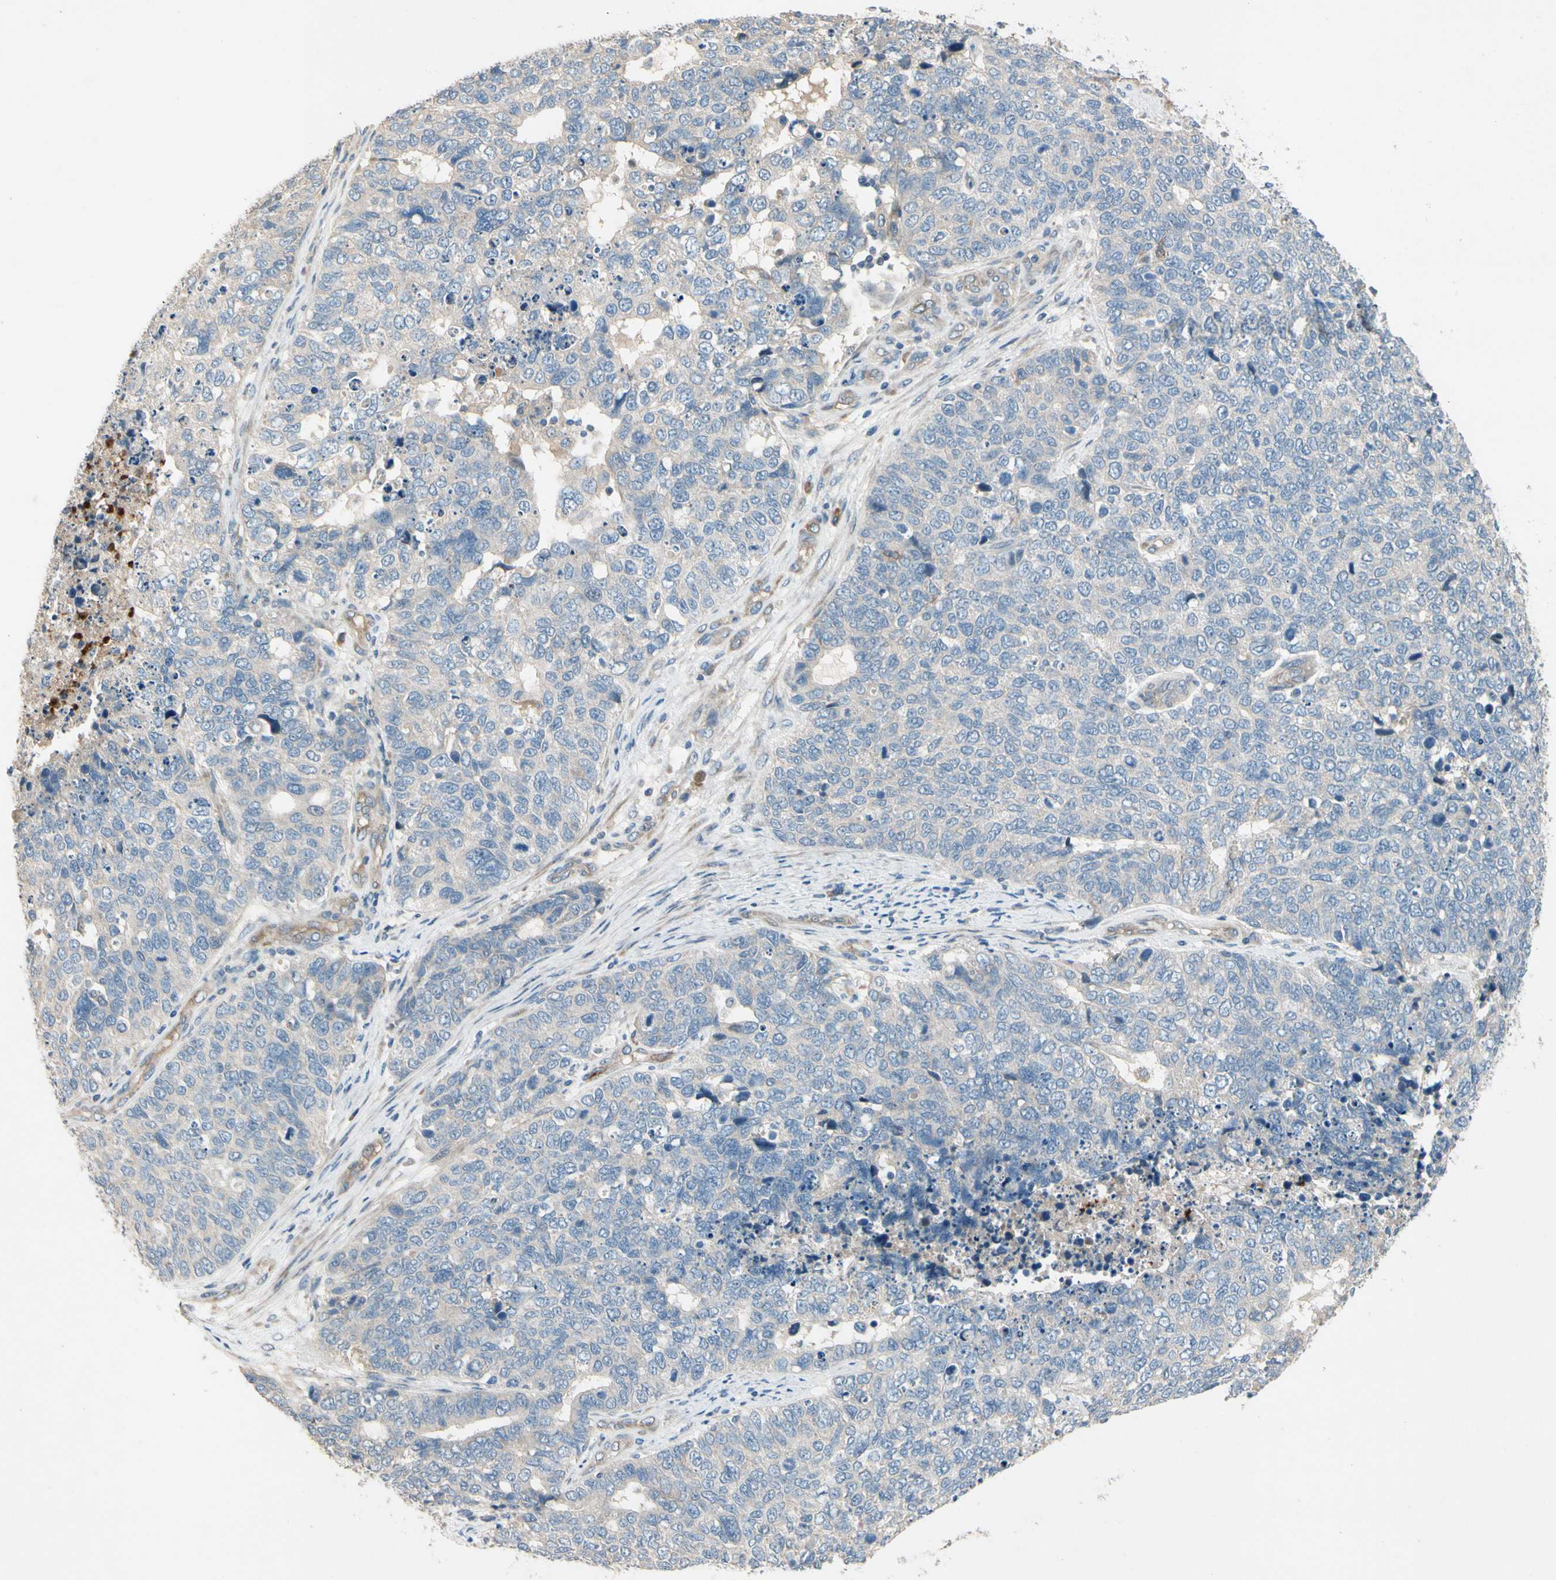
{"staining": {"intensity": "negative", "quantity": "none", "location": "none"}, "tissue": "cervical cancer", "cell_type": "Tumor cells", "image_type": "cancer", "snomed": [{"axis": "morphology", "description": "Squamous cell carcinoma, NOS"}, {"axis": "topography", "description": "Cervix"}], "caption": "Immunohistochemistry photomicrograph of neoplastic tissue: human squamous cell carcinoma (cervical) stained with DAB (3,3'-diaminobenzidine) exhibits no significant protein positivity in tumor cells.", "gene": "SIGLEC5", "patient": {"sex": "female", "age": 63}}